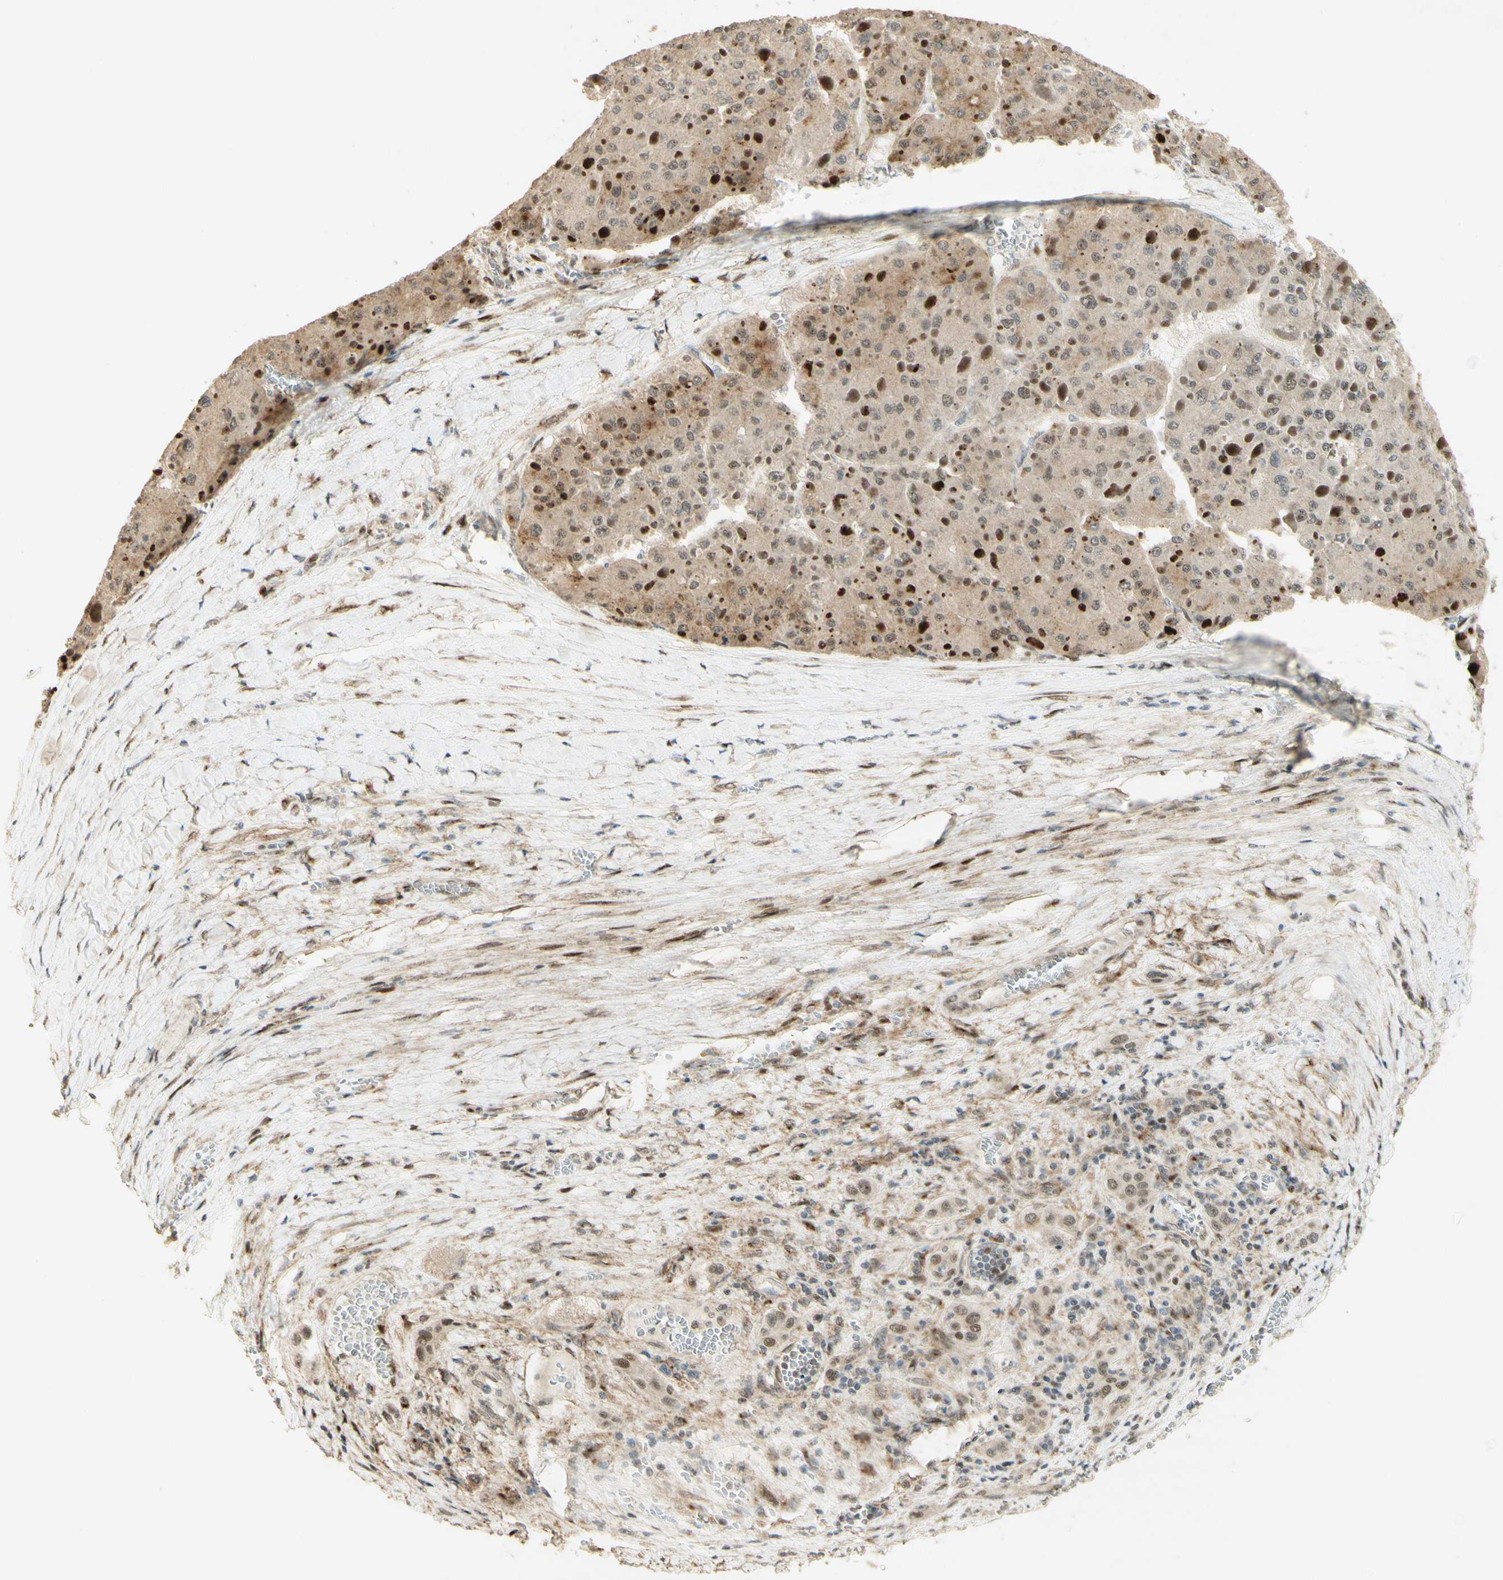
{"staining": {"intensity": "moderate", "quantity": "25%-75%", "location": "nuclear"}, "tissue": "liver cancer", "cell_type": "Tumor cells", "image_type": "cancer", "snomed": [{"axis": "morphology", "description": "Carcinoma, Hepatocellular, NOS"}, {"axis": "topography", "description": "Liver"}], "caption": "A brown stain labels moderate nuclear staining of a protein in liver hepatocellular carcinoma tumor cells.", "gene": "FOXP1", "patient": {"sex": "female", "age": 73}}